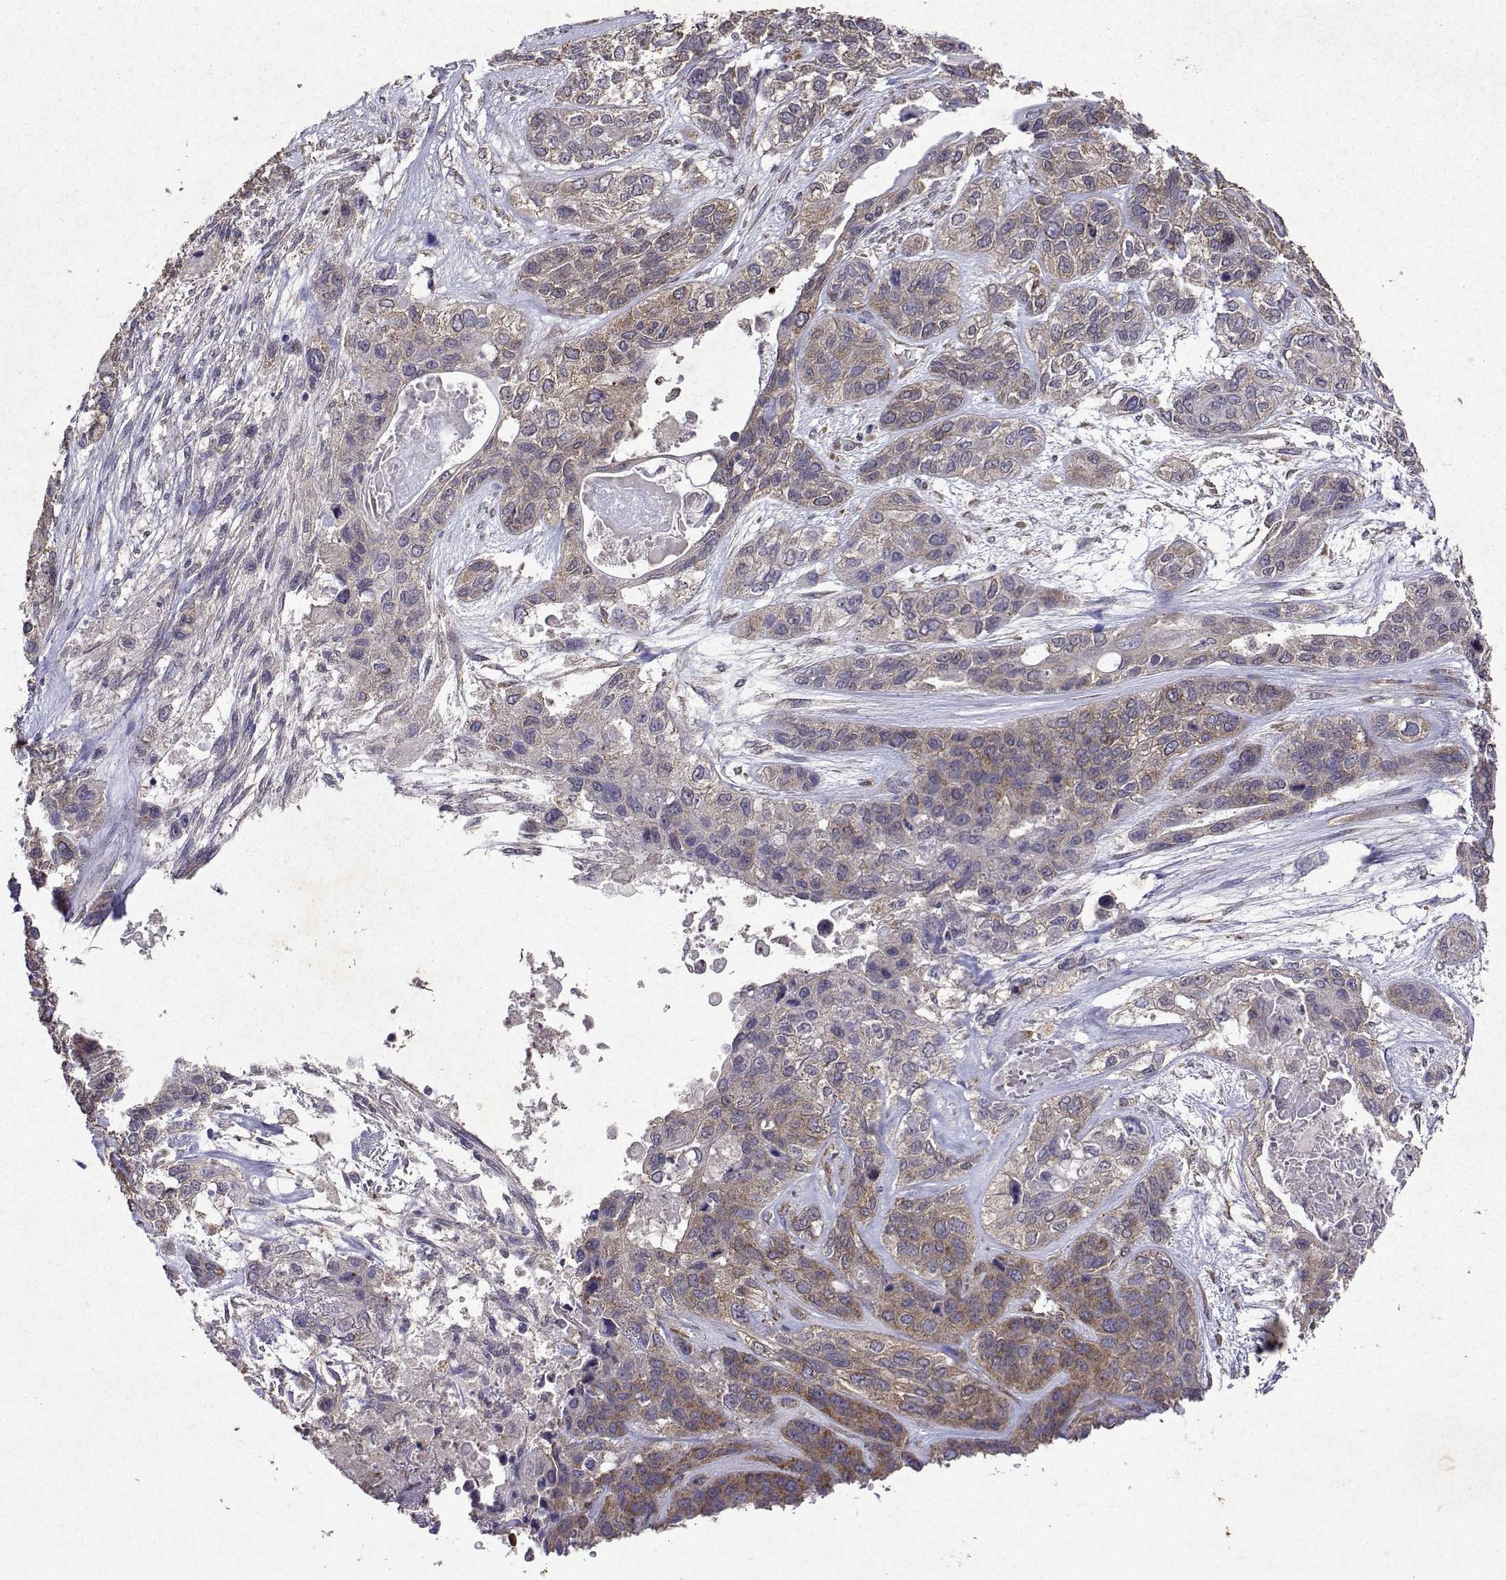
{"staining": {"intensity": "weak", "quantity": ">75%", "location": "cytoplasmic/membranous"}, "tissue": "lung cancer", "cell_type": "Tumor cells", "image_type": "cancer", "snomed": [{"axis": "morphology", "description": "Squamous cell carcinoma, NOS"}, {"axis": "topography", "description": "Lung"}], "caption": "Immunohistochemistry (IHC) image of lung cancer (squamous cell carcinoma) stained for a protein (brown), which reveals low levels of weak cytoplasmic/membranous positivity in approximately >75% of tumor cells.", "gene": "TARBP2", "patient": {"sex": "female", "age": 70}}